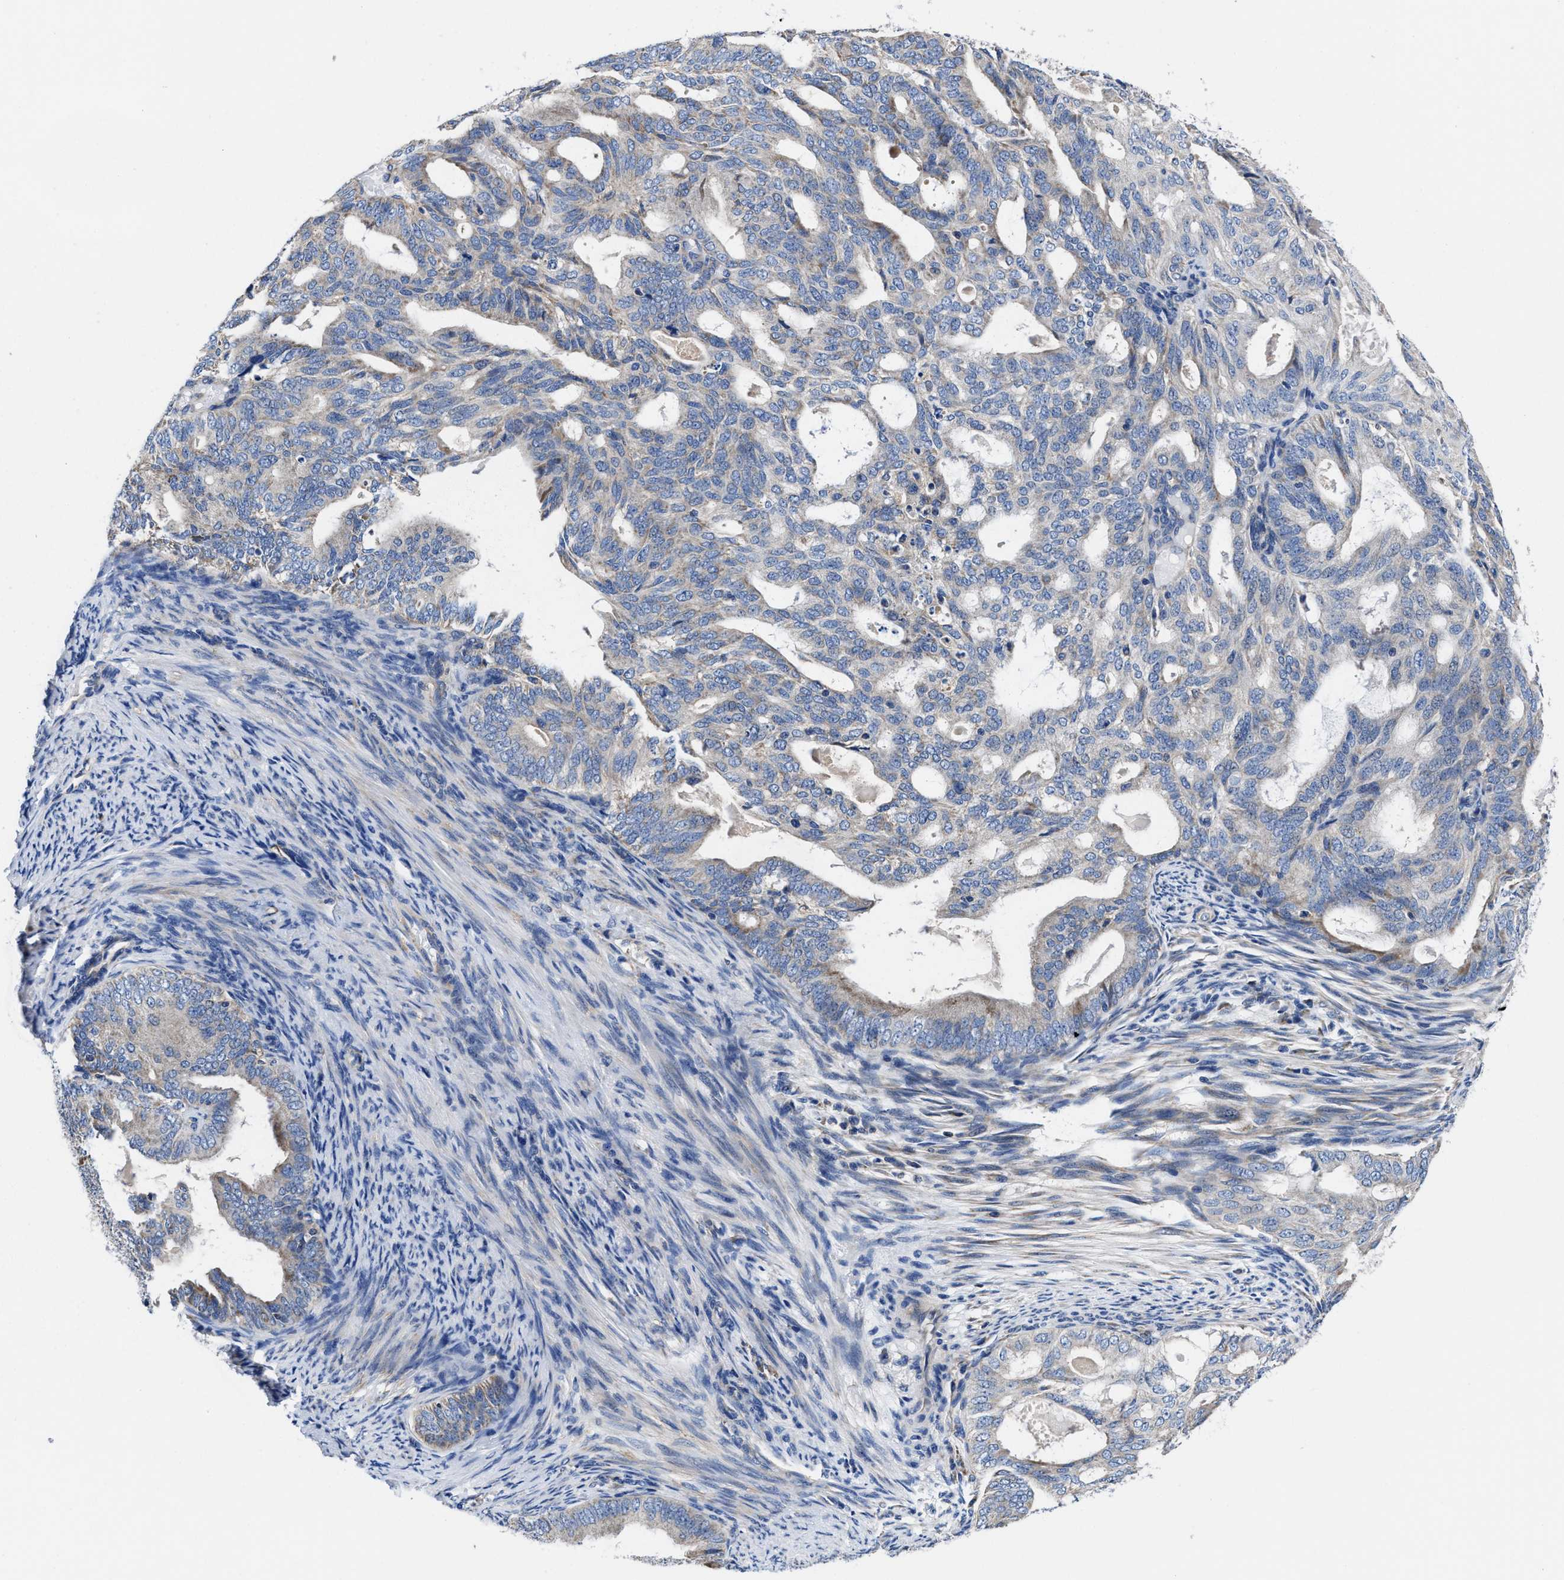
{"staining": {"intensity": "weak", "quantity": "<25%", "location": "cytoplasmic/membranous"}, "tissue": "endometrial cancer", "cell_type": "Tumor cells", "image_type": "cancer", "snomed": [{"axis": "morphology", "description": "Adenocarcinoma, NOS"}, {"axis": "topography", "description": "Endometrium"}], "caption": "Tumor cells show no significant protein positivity in endometrial cancer (adenocarcinoma).", "gene": "TMEM30A", "patient": {"sex": "female", "age": 58}}